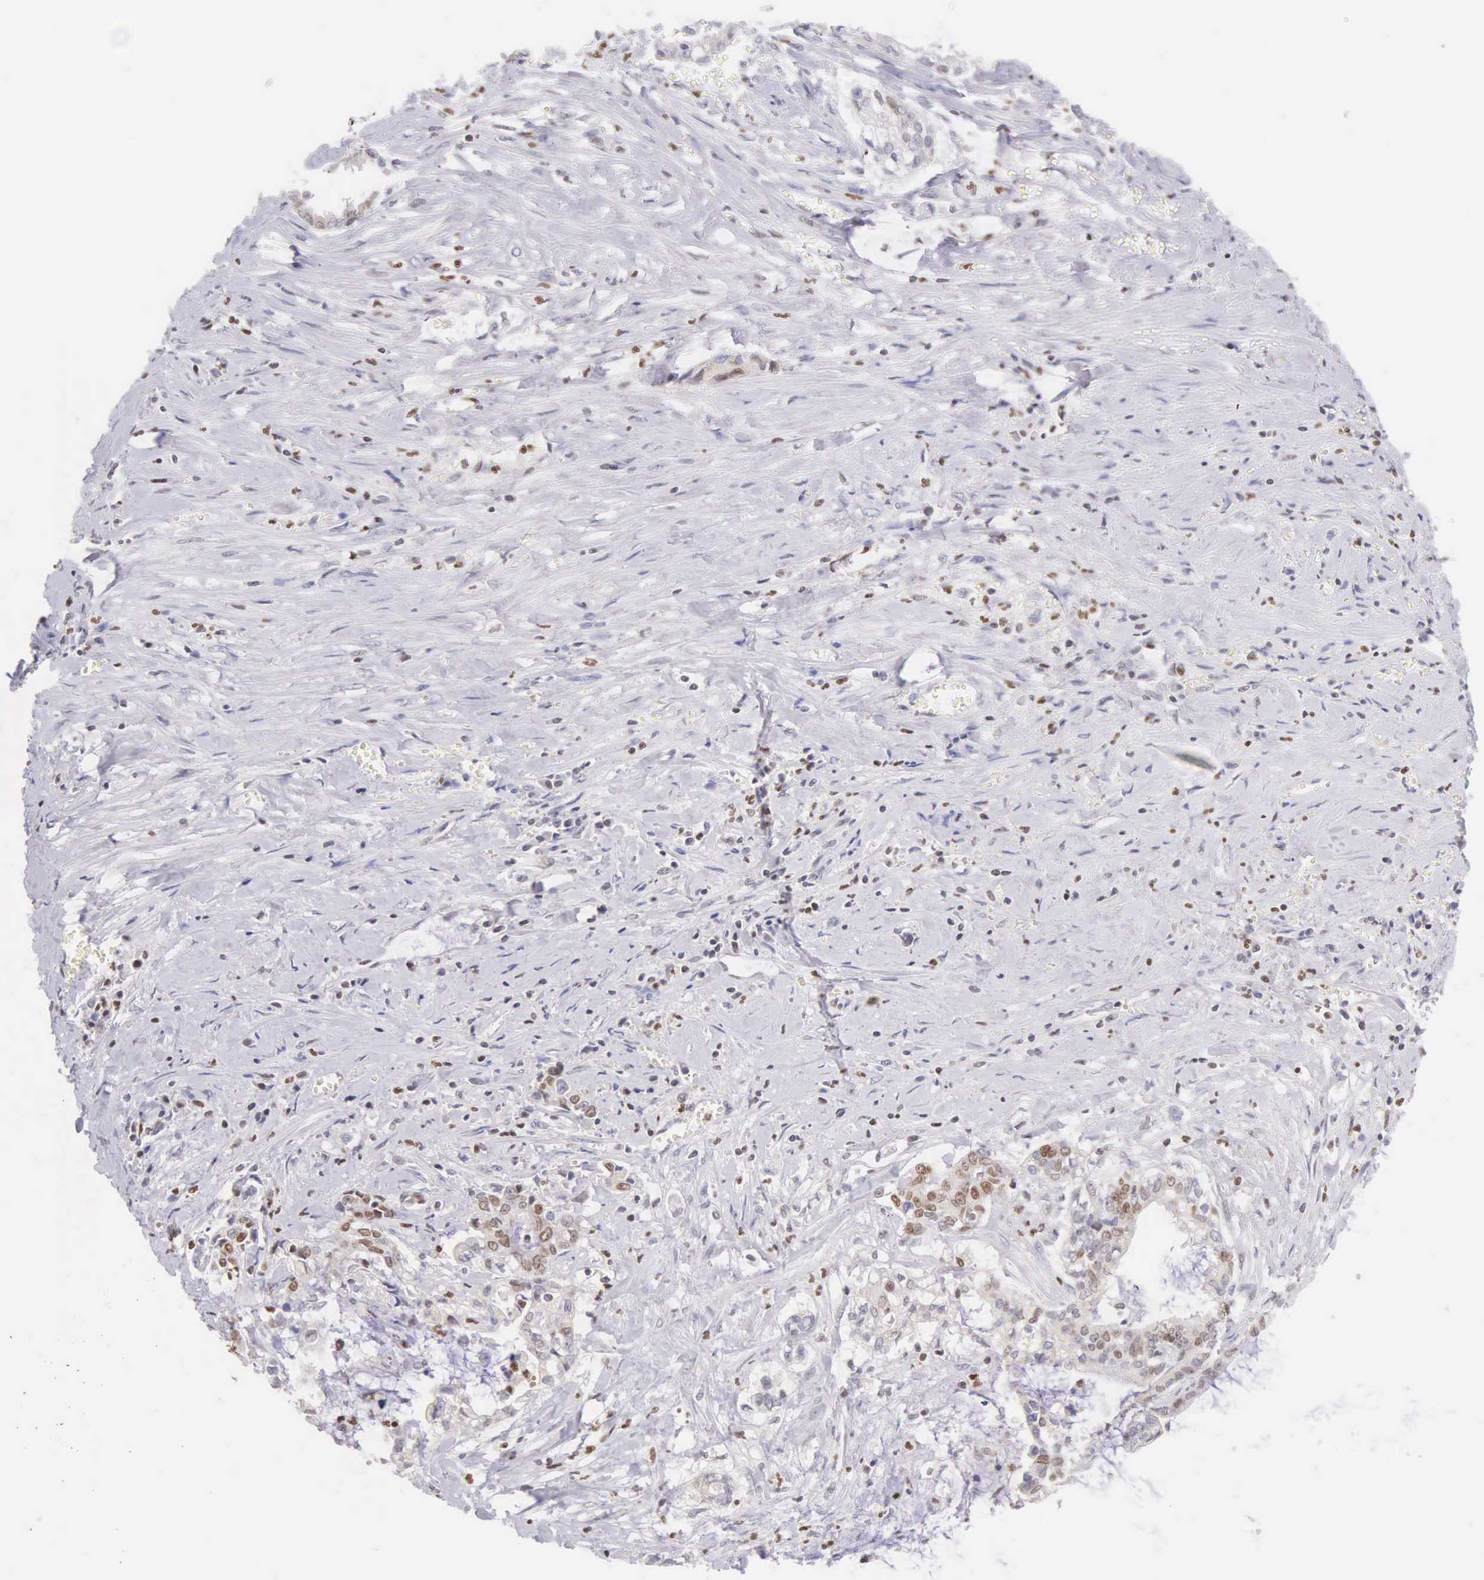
{"staining": {"intensity": "moderate", "quantity": "25%-75%", "location": "nuclear"}, "tissue": "liver cancer", "cell_type": "Tumor cells", "image_type": "cancer", "snomed": [{"axis": "morphology", "description": "Cholangiocarcinoma"}, {"axis": "topography", "description": "Liver"}], "caption": "Liver cancer (cholangiocarcinoma) tissue exhibits moderate nuclear staining in approximately 25%-75% of tumor cells", "gene": "VRK1", "patient": {"sex": "male", "age": 57}}